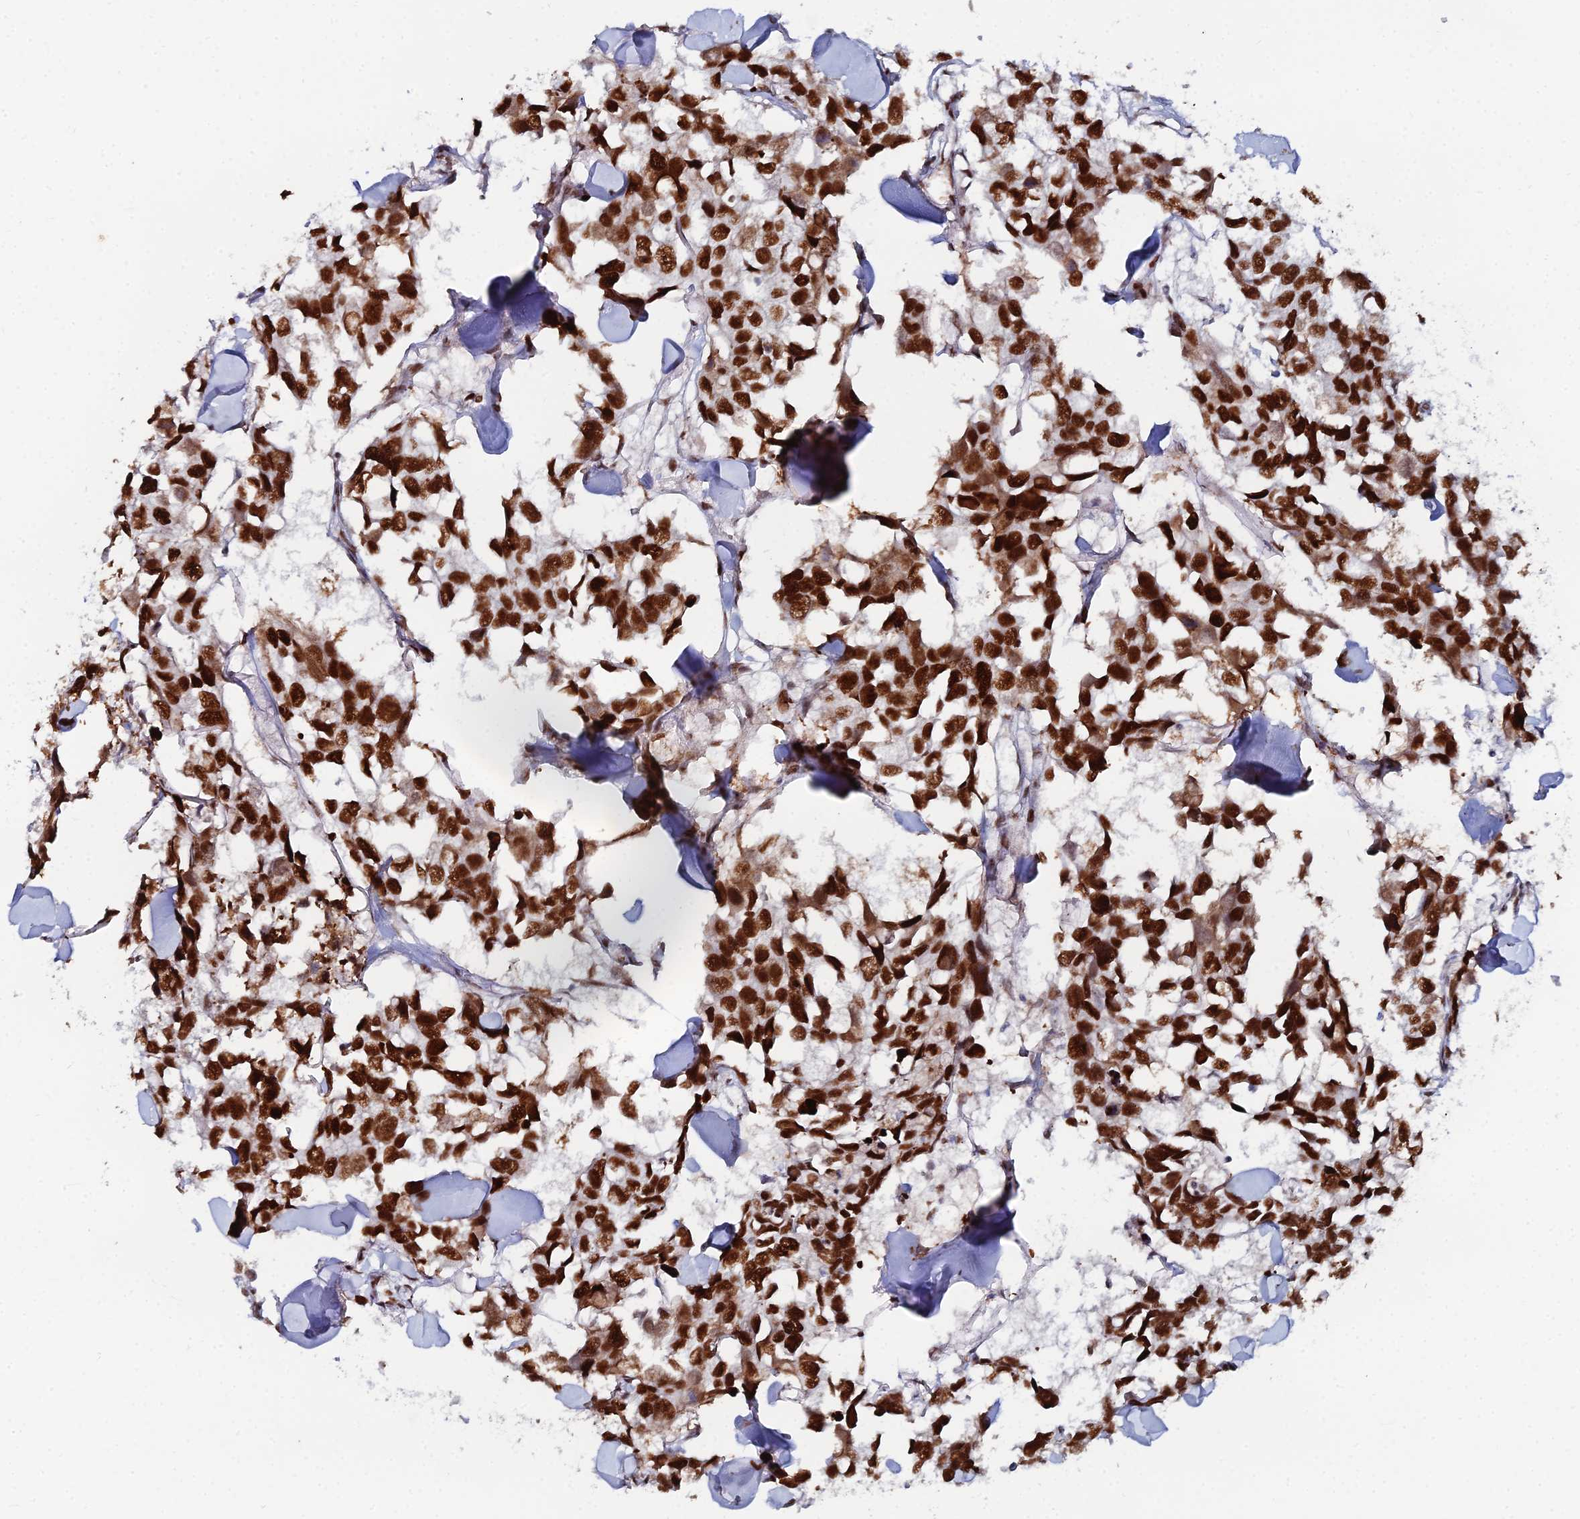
{"staining": {"intensity": "strong", "quantity": ">75%", "location": "nuclear"}, "tissue": "breast cancer", "cell_type": "Tumor cells", "image_type": "cancer", "snomed": [{"axis": "morphology", "description": "Duct carcinoma"}, {"axis": "topography", "description": "Breast"}], "caption": "Breast infiltrating ductal carcinoma stained with DAB (3,3'-diaminobenzidine) IHC demonstrates high levels of strong nuclear staining in about >75% of tumor cells.", "gene": "GSC2", "patient": {"sex": "female", "age": 83}}